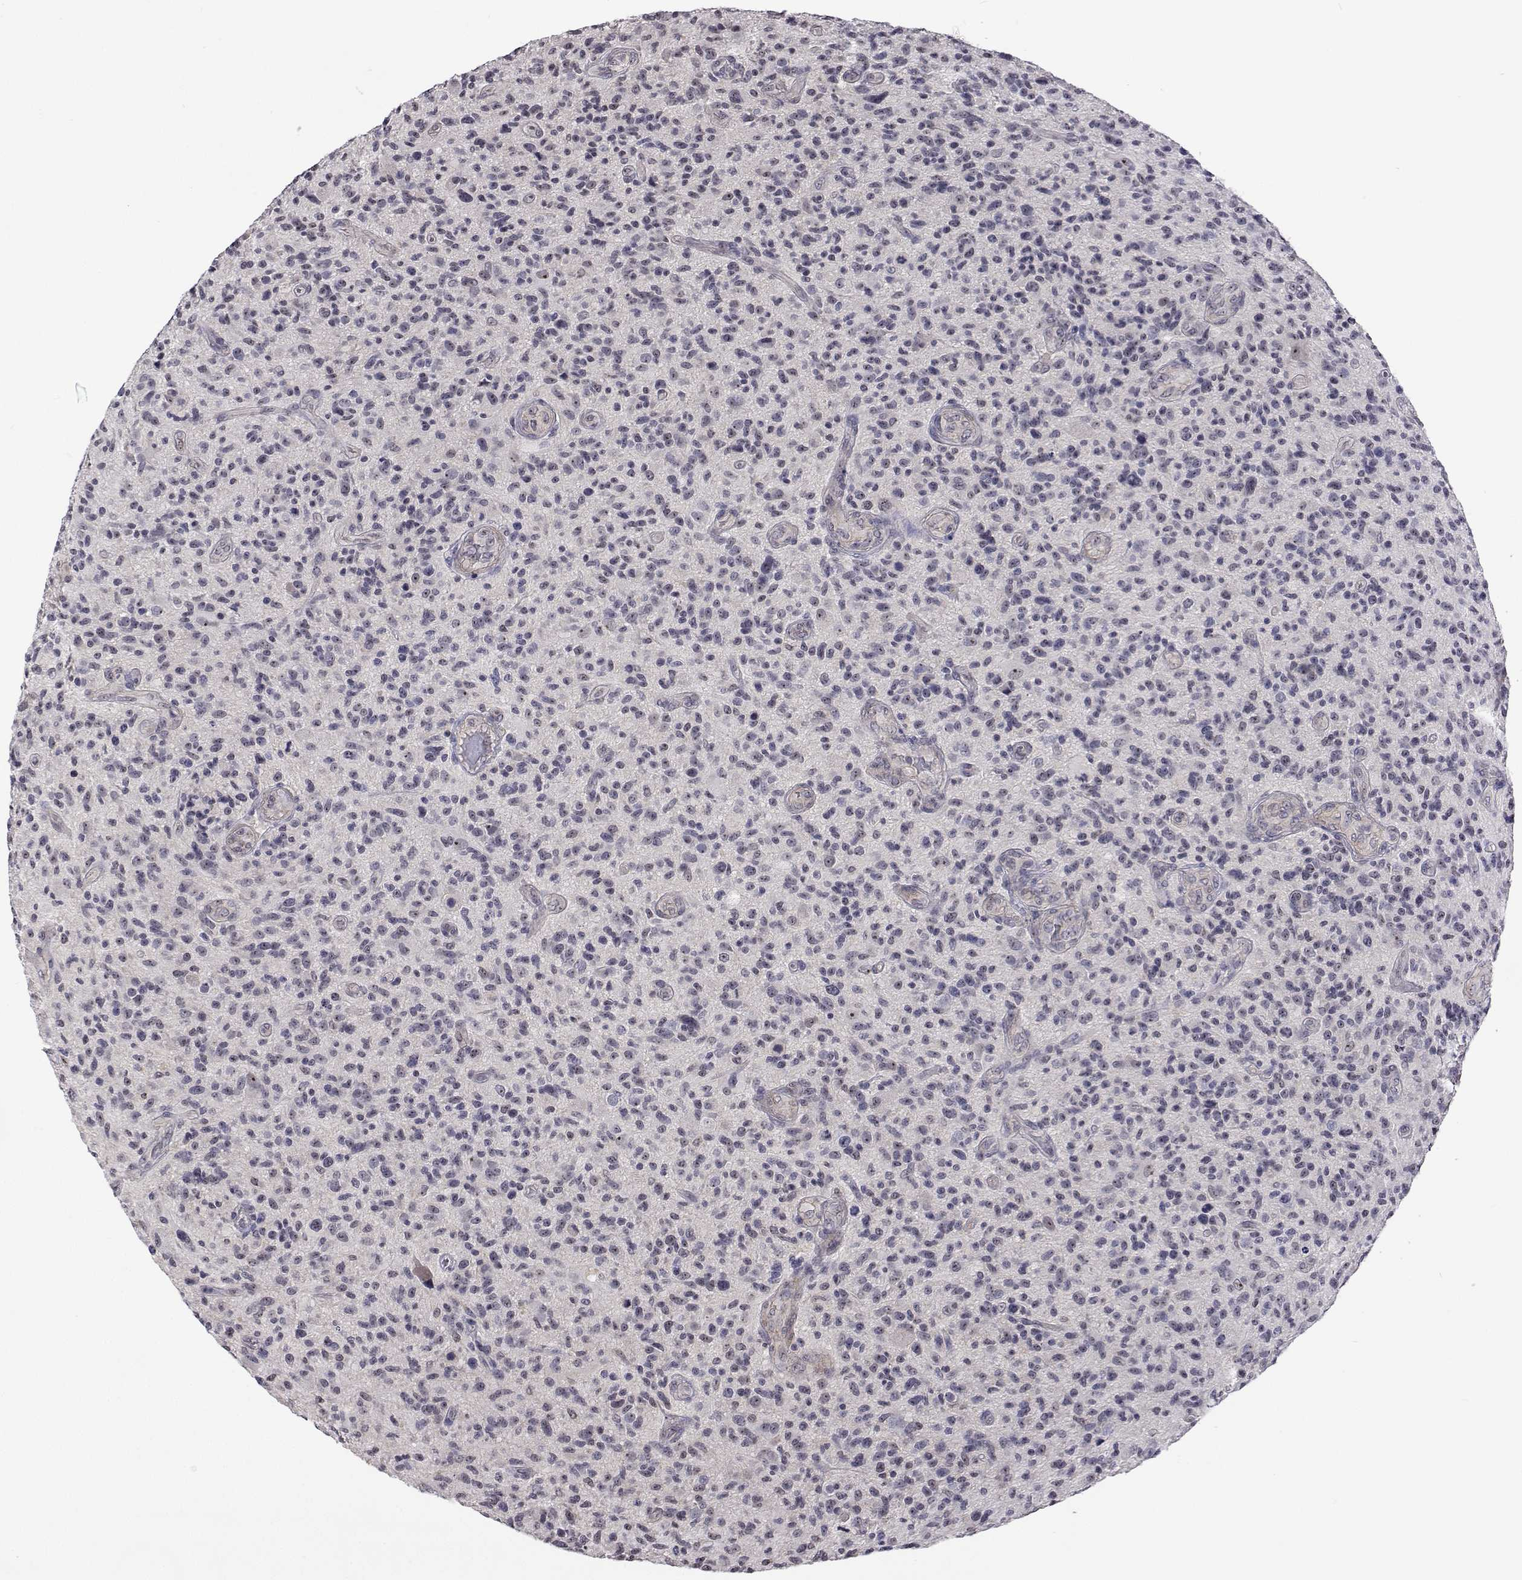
{"staining": {"intensity": "negative", "quantity": "none", "location": "none"}, "tissue": "glioma", "cell_type": "Tumor cells", "image_type": "cancer", "snomed": [{"axis": "morphology", "description": "Glioma, malignant, High grade"}, {"axis": "topography", "description": "Brain"}], "caption": "The photomicrograph demonstrates no staining of tumor cells in glioma.", "gene": "NHP2", "patient": {"sex": "male", "age": 47}}